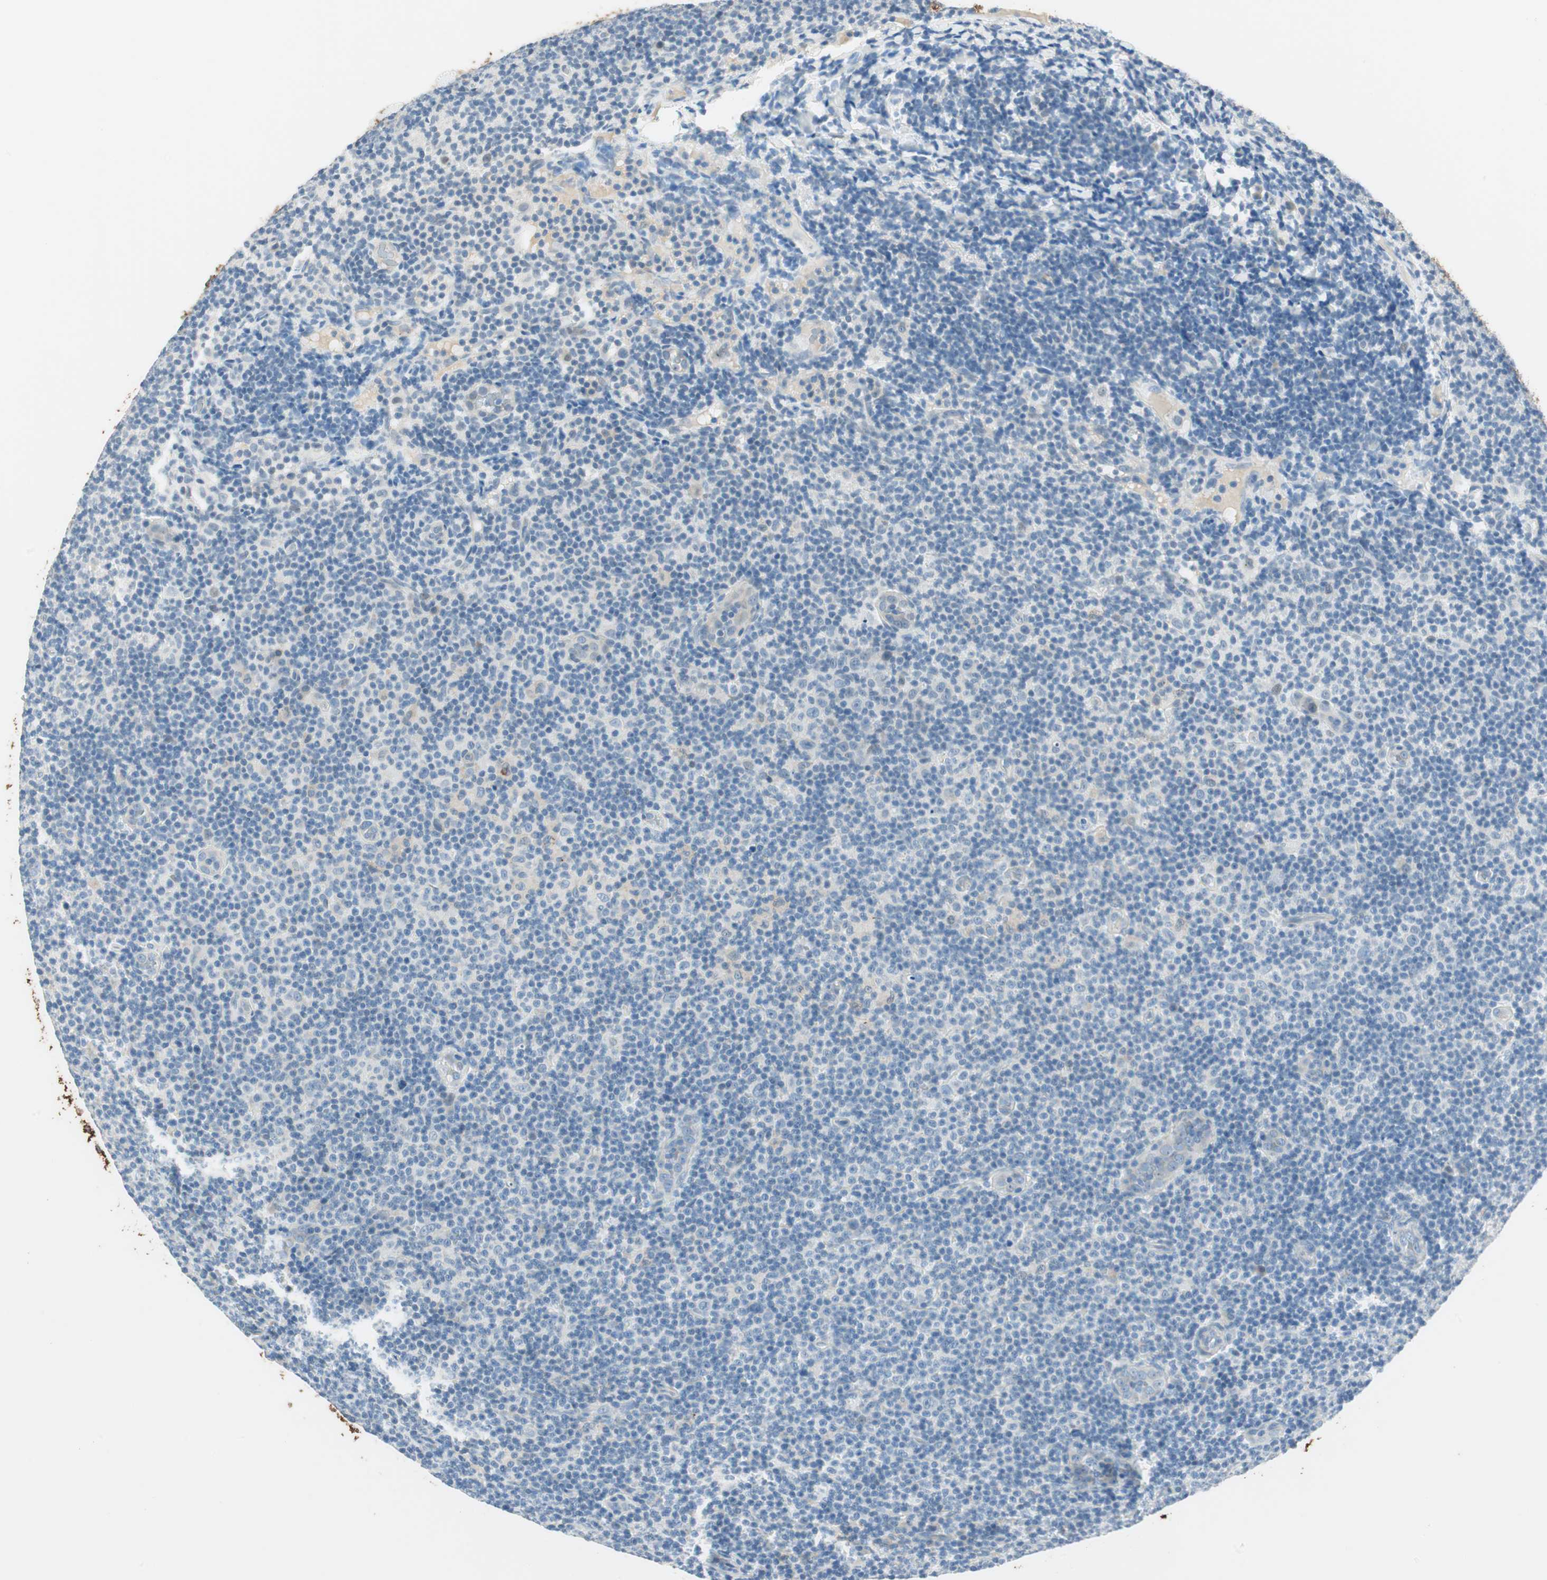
{"staining": {"intensity": "weak", "quantity": "<25%", "location": "cytoplasmic/membranous"}, "tissue": "lymphoma", "cell_type": "Tumor cells", "image_type": "cancer", "snomed": [{"axis": "morphology", "description": "Malignant lymphoma, non-Hodgkin's type, Low grade"}, {"axis": "topography", "description": "Lymph node"}], "caption": "This micrograph is of low-grade malignant lymphoma, non-Hodgkin's type stained with IHC to label a protein in brown with the nuclei are counter-stained blue. There is no expression in tumor cells.", "gene": "GNAO1", "patient": {"sex": "male", "age": 83}}